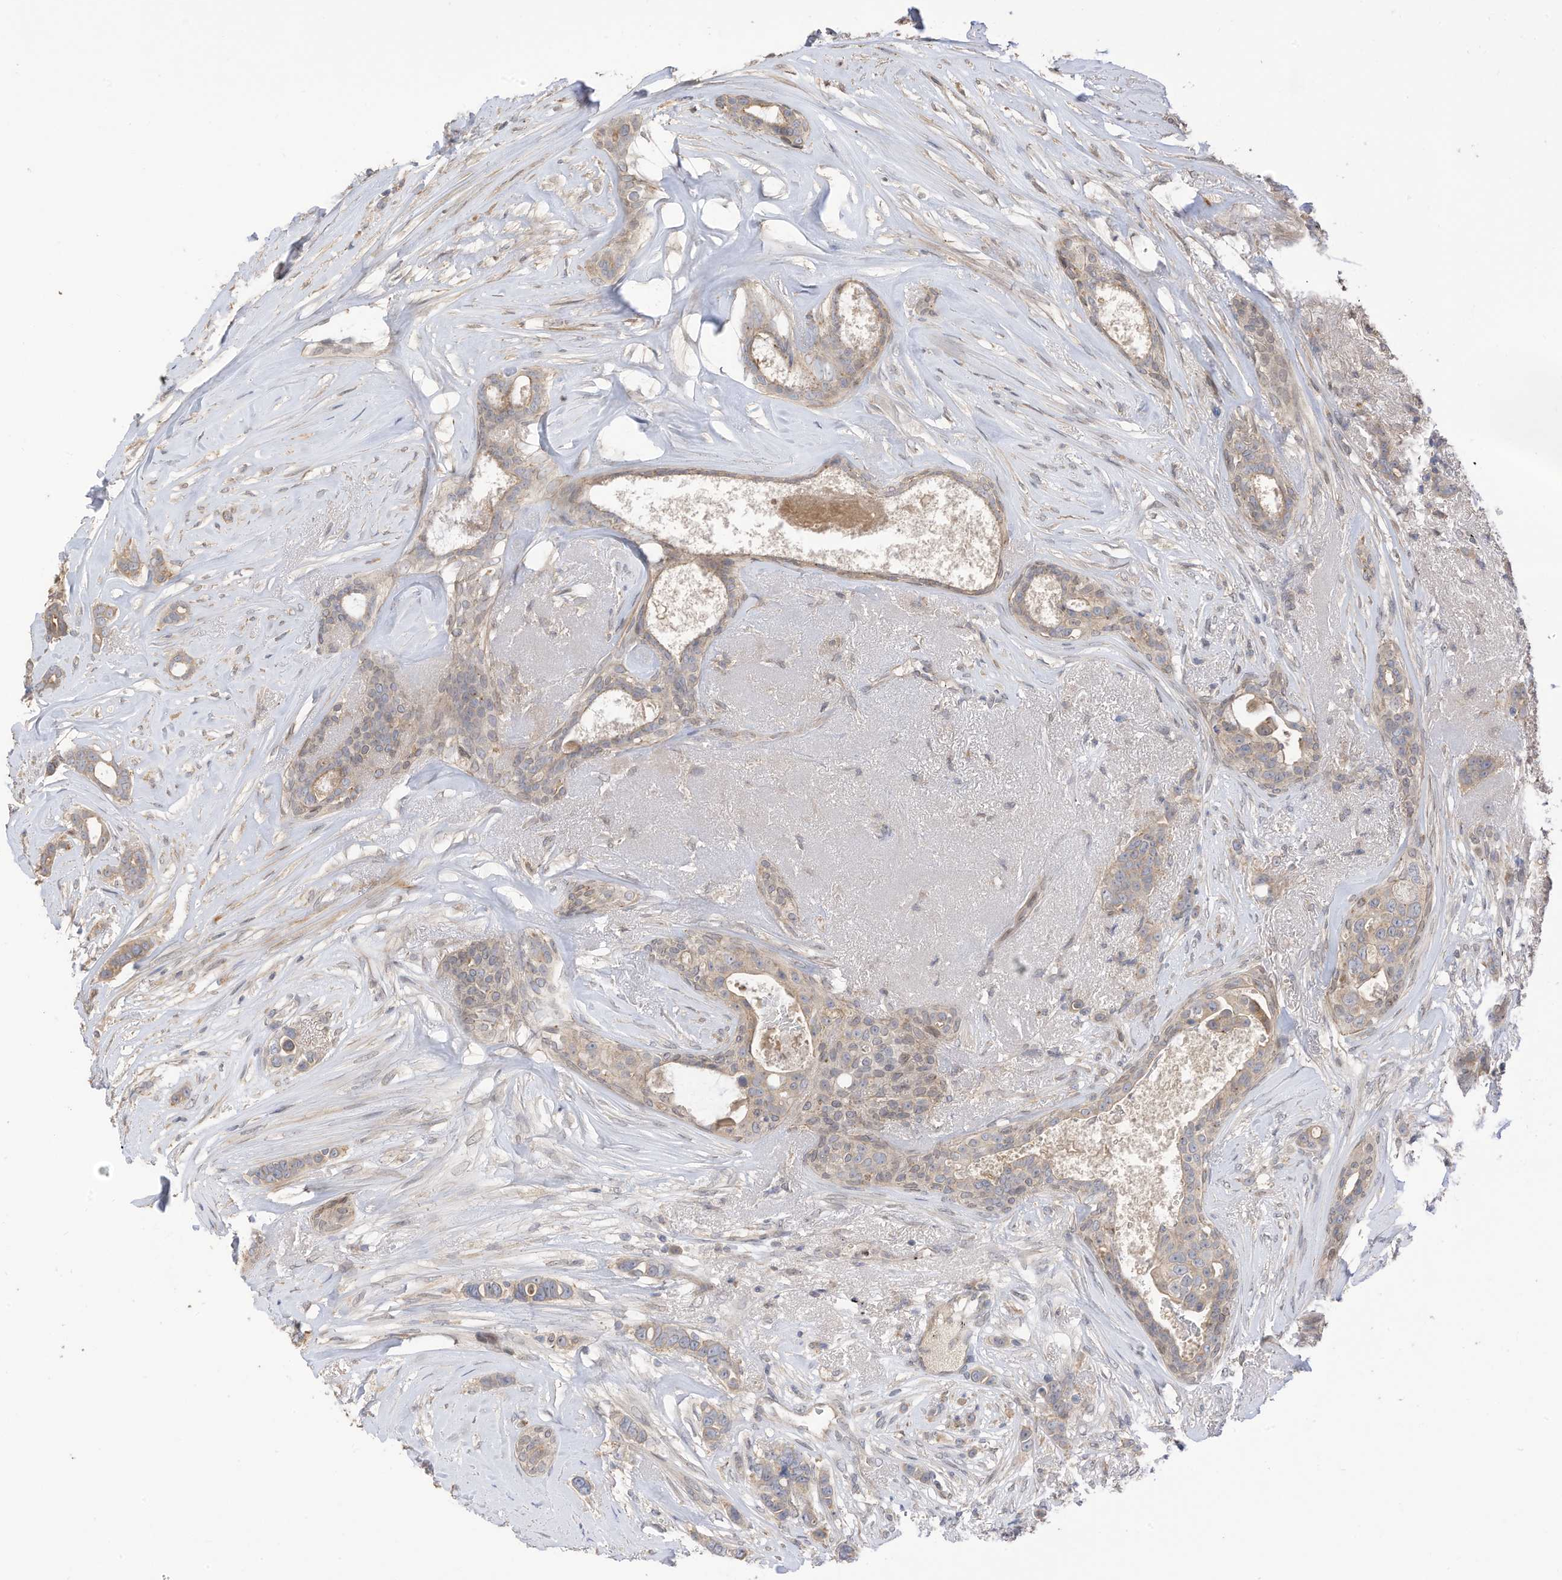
{"staining": {"intensity": "weak", "quantity": ">75%", "location": "cytoplasmic/membranous"}, "tissue": "breast cancer", "cell_type": "Tumor cells", "image_type": "cancer", "snomed": [{"axis": "morphology", "description": "Lobular carcinoma"}, {"axis": "topography", "description": "Breast"}], "caption": "Lobular carcinoma (breast) stained for a protein shows weak cytoplasmic/membranous positivity in tumor cells.", "gene": "REC8", "patient": {"sex": "female", "age": 51}}